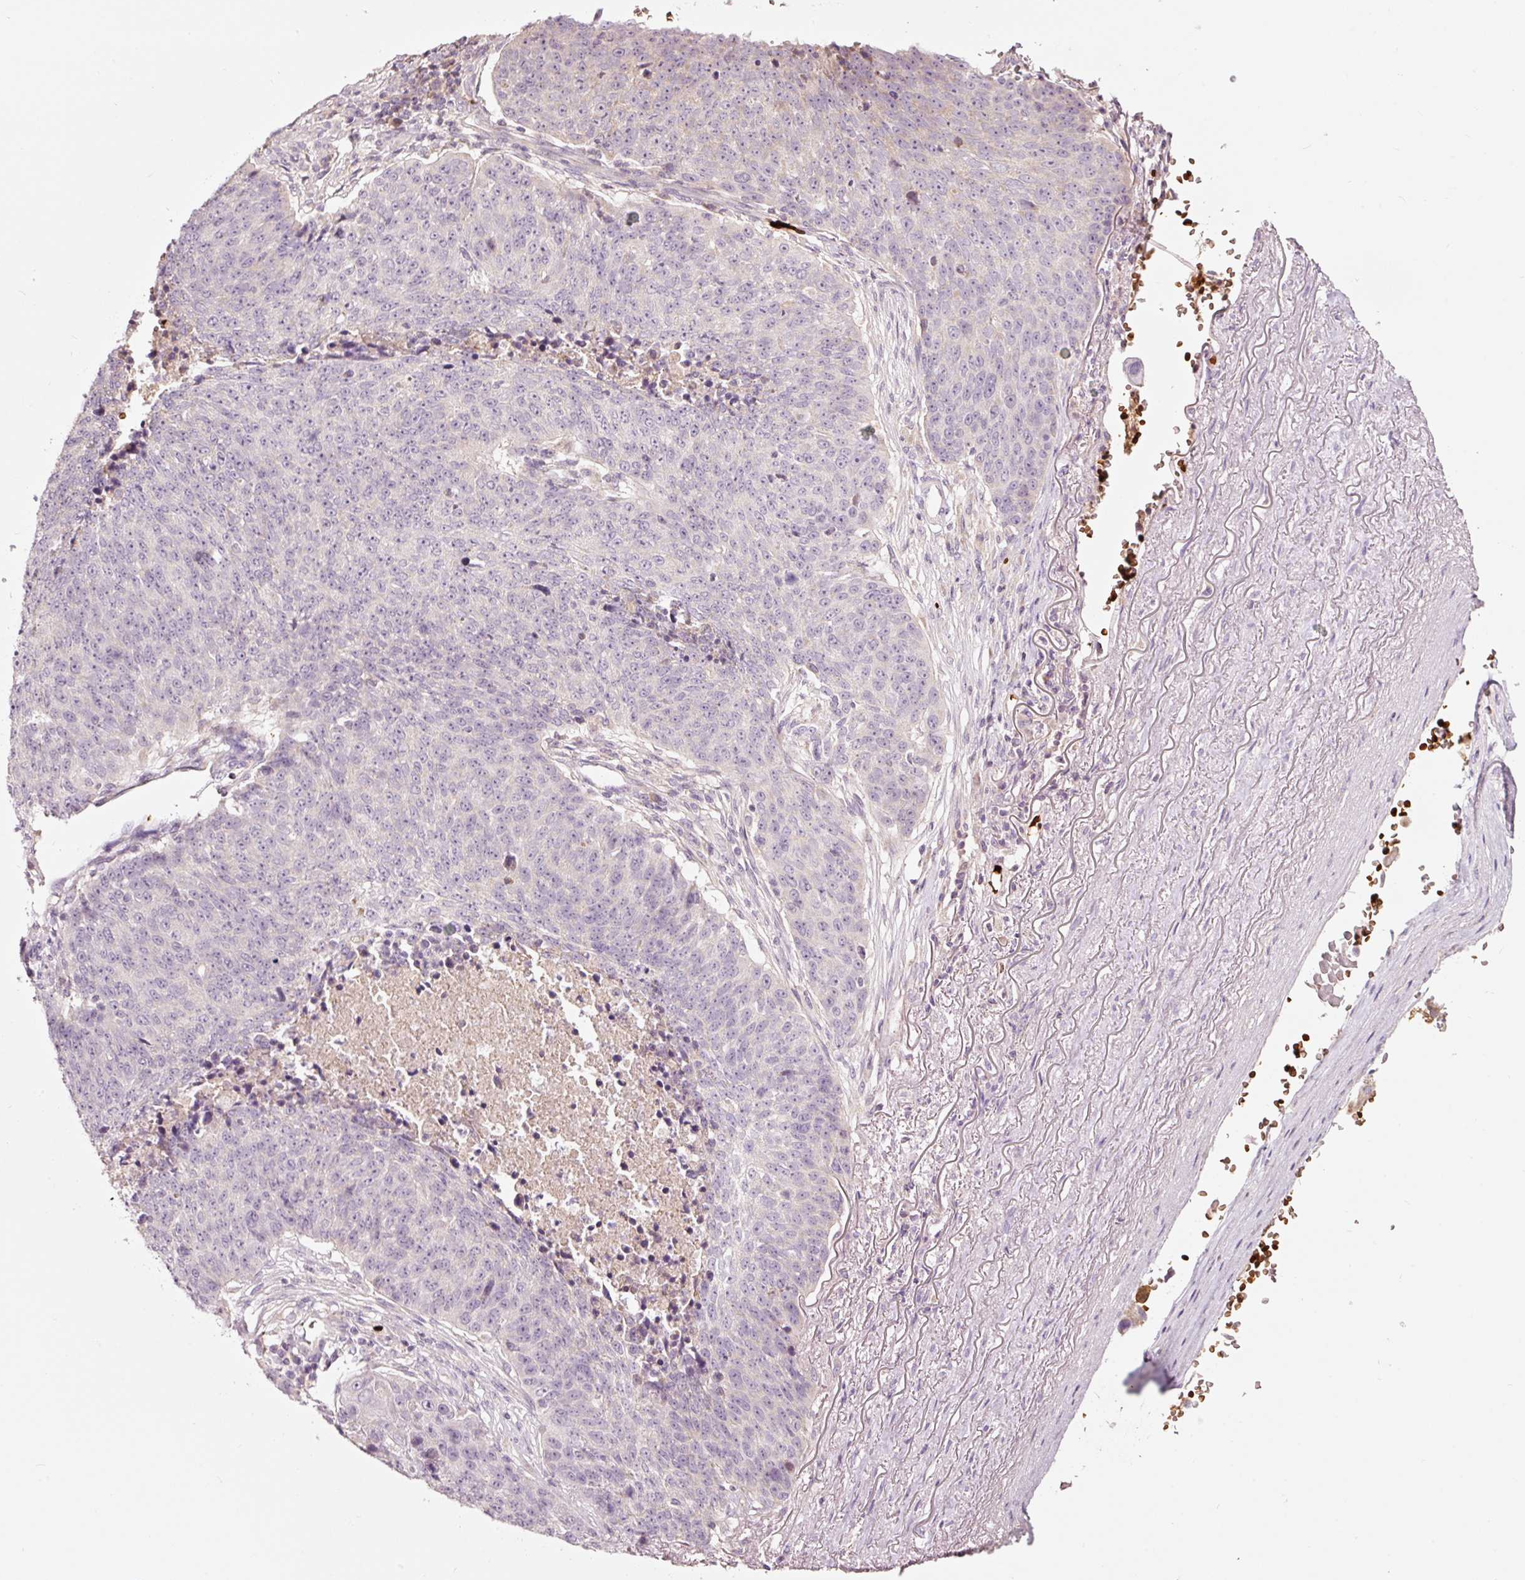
{"staining": {"intensity": "negative", "quantity": "none", "location": "none"}, "tissue": "lung cancer", "cell_type": "Tumor cells", "image_type": "cancer", "snomed": [{"axis": "morphology", "description": "Normal tissue, NOS"}, {"axis": "morphology", "description": "Squamous cell carcinoma, NOS"}, {"axis": "topography", "description": "Lymph node"}, {"axis": "topography", "description": "Lung"}], "caption": "Lung cancer (squamous cell carcinoma) was stained to show a protein in brown. There is no significant expression in tumor cells. Nuclei are stained in blue.", "gene": "LDHAL6B", "patient": {"sex": "male", "age": 66}}